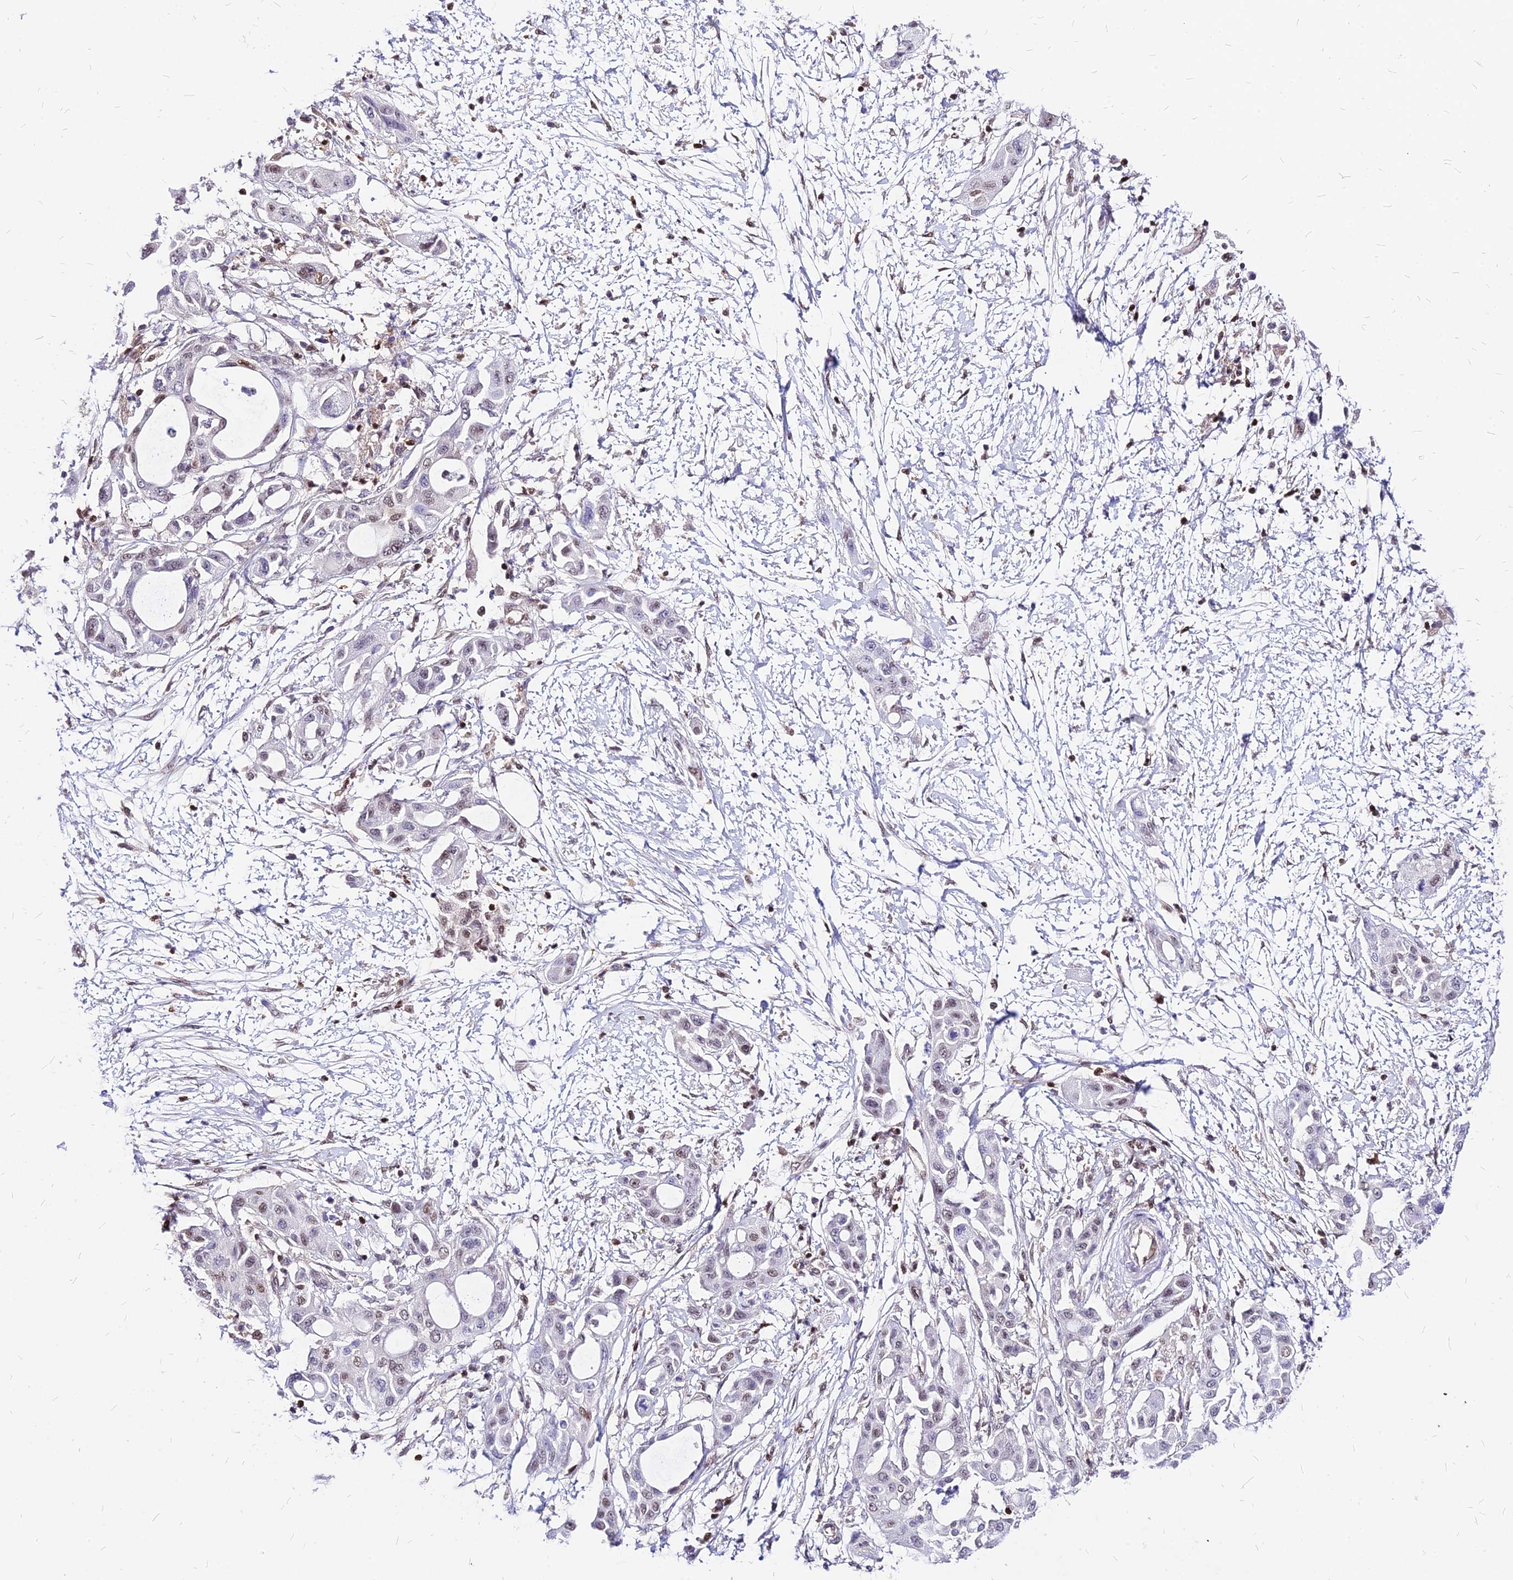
{"staining": {"intensity": "moderate", "quantity": "<25%", "location": "nuclear"}, "tissue": "pancreatic cancer", "cell_type": "Tumor cells", "image_type": "cancer", "snomed": [{"axis": "morphology", "description": "Adenocarcinoma, NOS"}, {"axis": "topography", "description": "Pancreas"}], "caption": "Immunohistochemistry (IHC) of human pancreatic cancer exhibits low levels of moderate nuclear expression in about <25% of tumor cells. The staining is performed using DAB brown chromogen to label protein expression. The nuclei are counter-stained blue using hematoxylin.", "gene": "PAXX", "patient": {"sex": "male", "age": 68}}